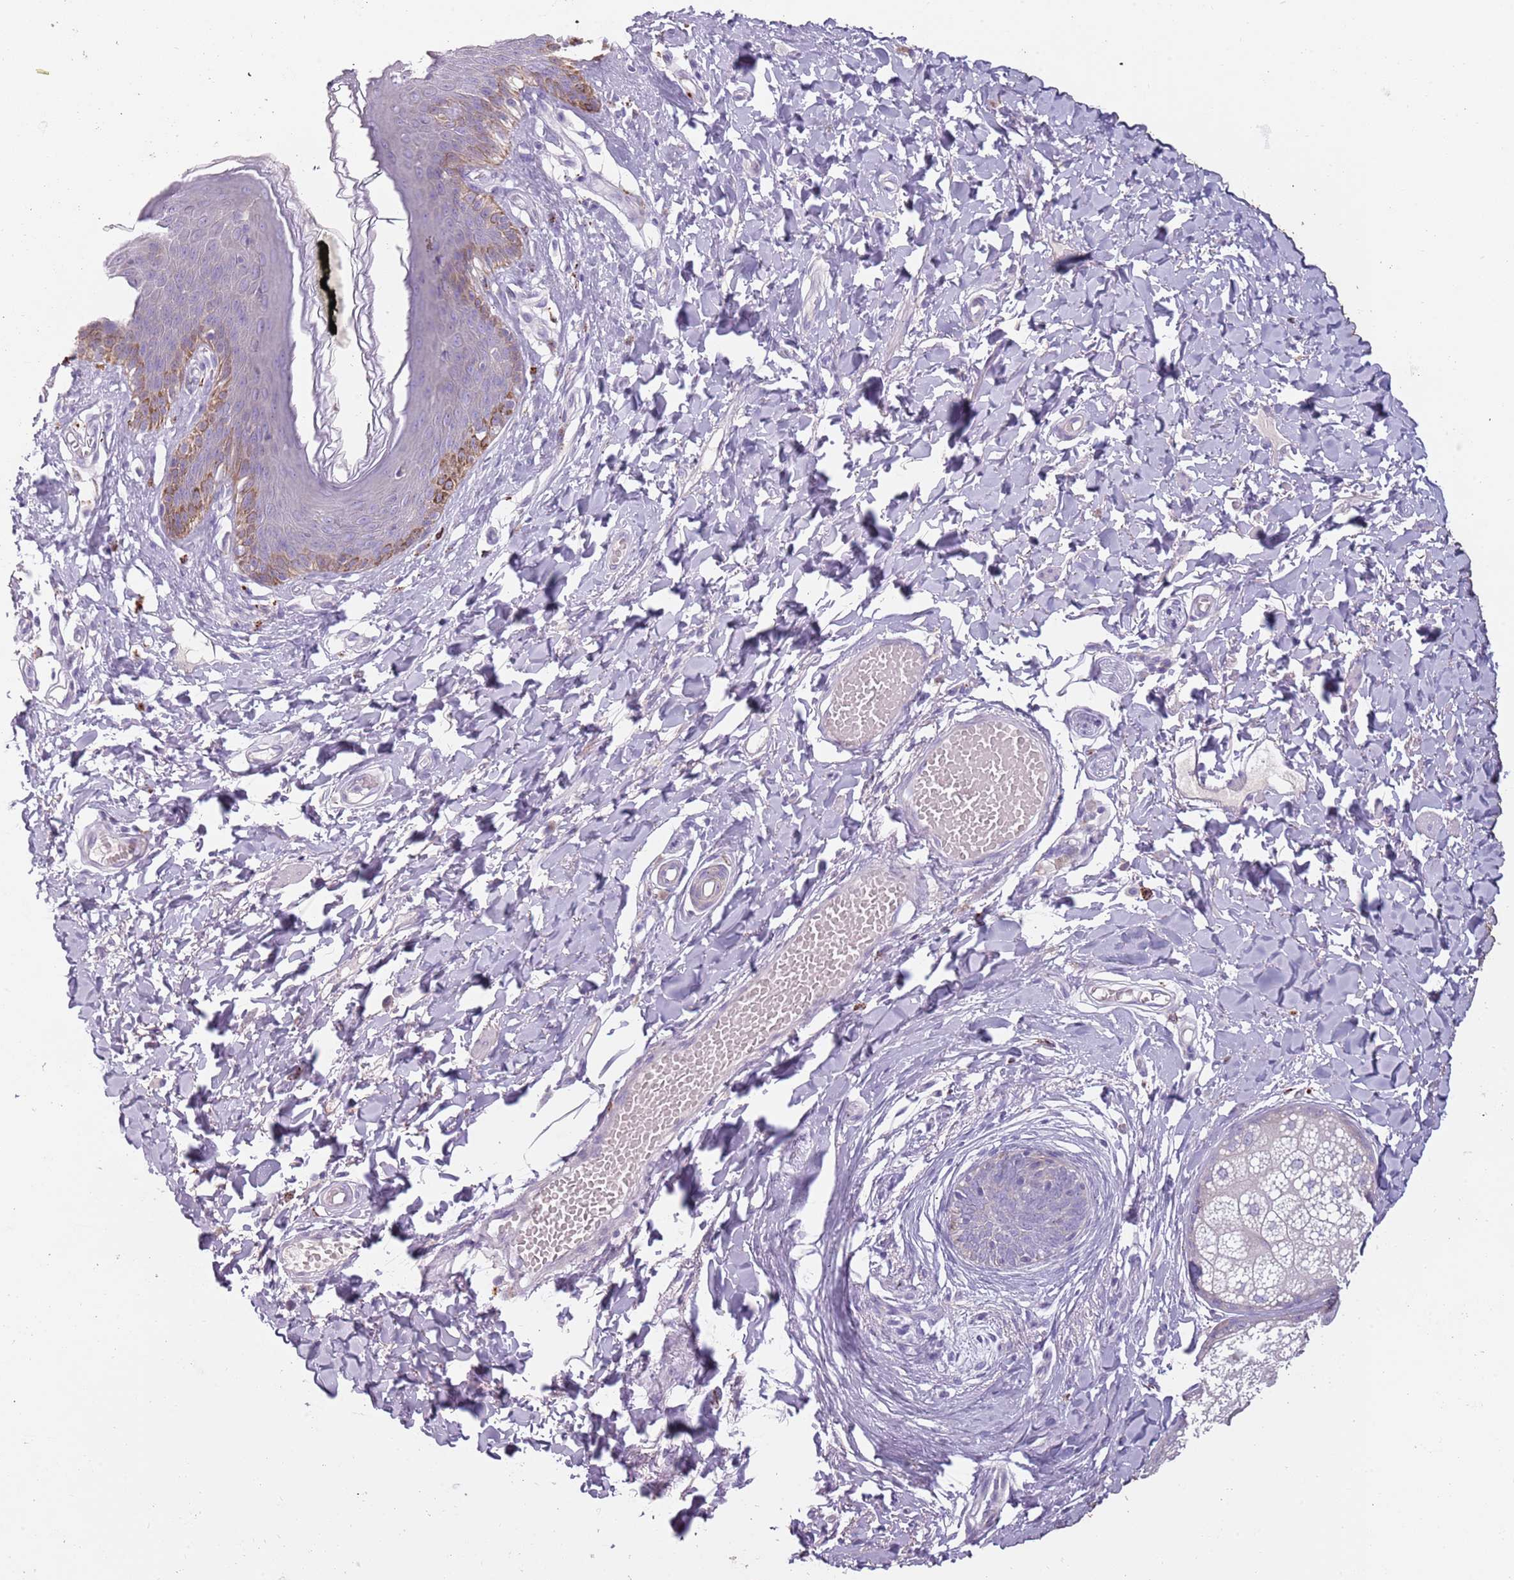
{"staining": {"intensity": "moderate", "quantity": "25%-75%", "location": "cytoplasmic/membranous"}, "tissue": "skin", "cell_type": "Epidermal cells", "image_type": "normal", "snomed": [{"axis": "morphology", "description": "Normal tissue, NOS"}, {"axis": "topography", "description": "Vulva"}], "caption": "Protein staining of unremarkable skin demonstrates moderate cytoplasmic/membranous staining in about 25%-75% of epidermal cells. The staining is performed using DAB (3,3'-diaminobenzidine) brown chromogen to label protein expression. The nuclei are counter-stained blue using hematoxylin.", "gene": "NWD2", "patient": {"sex": "female", "age": 66}}